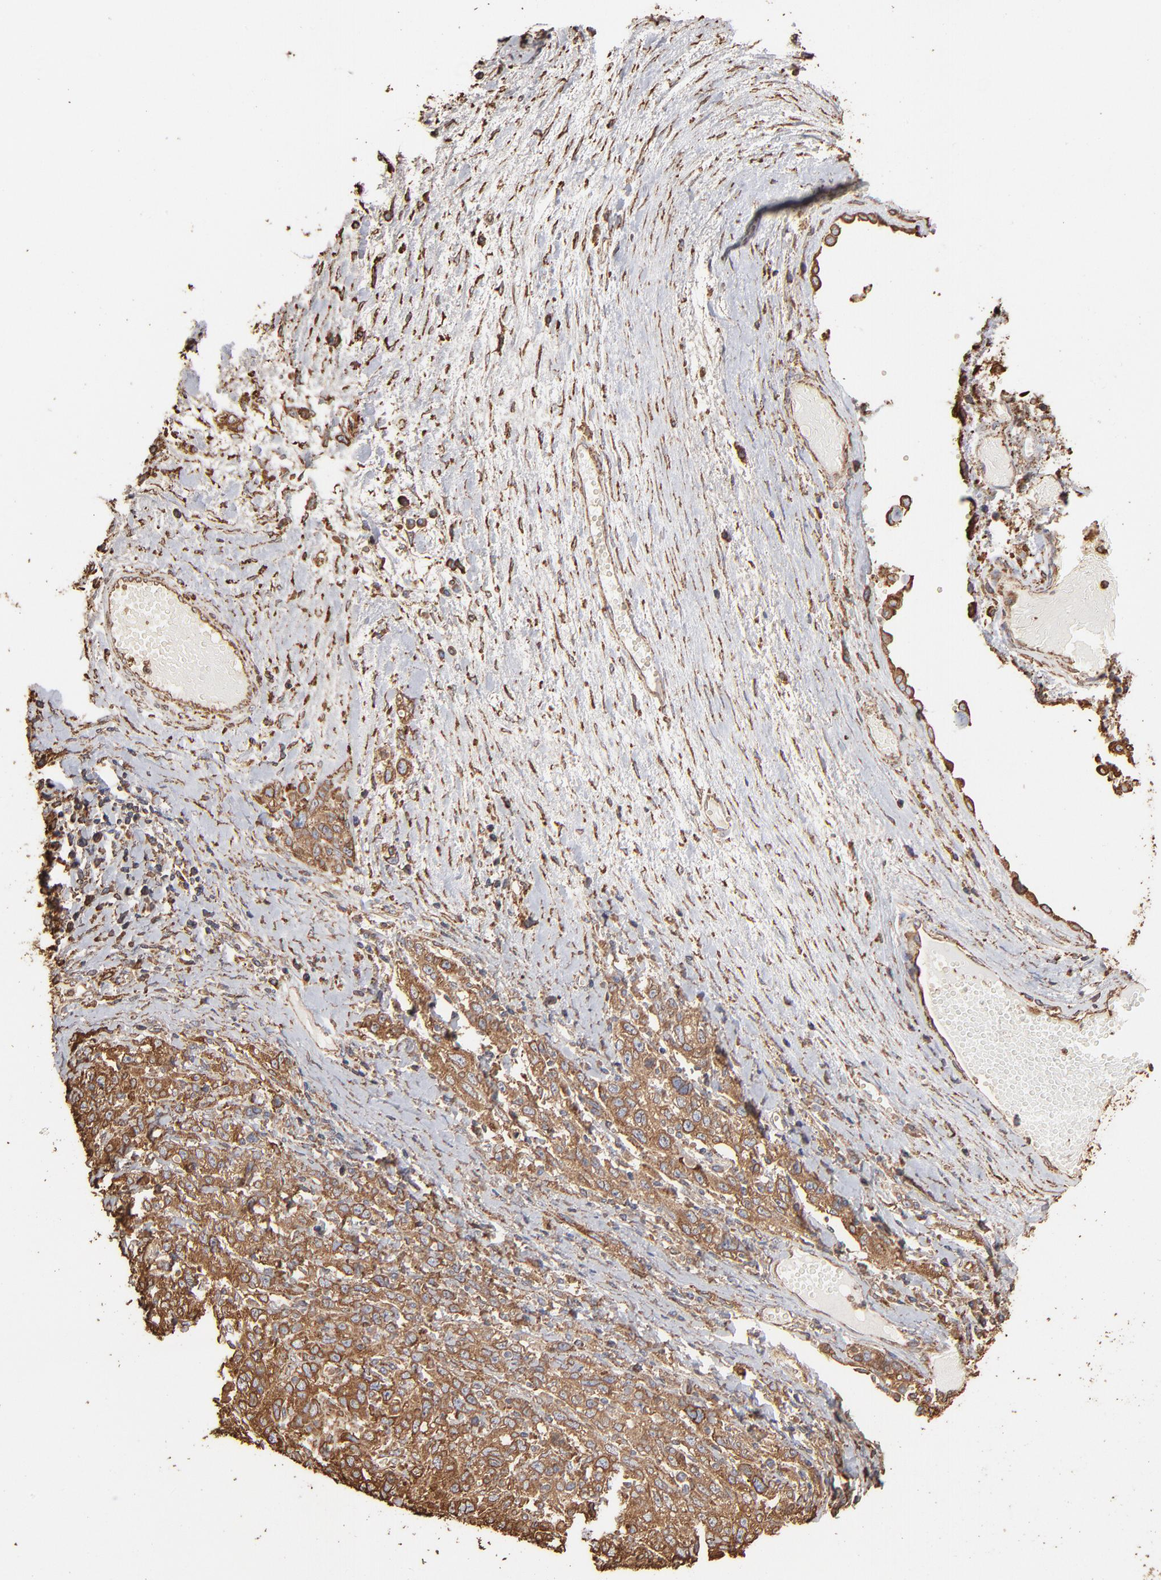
{"staining": {"intensity": "moderate", "quantity": ">75%", "location": "cytoplasmic/membranous"}, "tissue": "ovarian cancer", "cell_type": "Tumor cells", "image_type": "cancer", "snomed": [{"axis": "morphology", "description": "Cystadenocarcinoma, serous, NOS"}, {"axis": "topography", "description": "Ovary"}], "caption": "Brown immunohistochemical staining in ovarian cancer (serous cystadenocarcinoma) displays moderate cytoplasmic/membranous positivity in about >75% of tumor cells.", "gene": "PDIA3", "patient": {"sex": "female", "age": 71}}